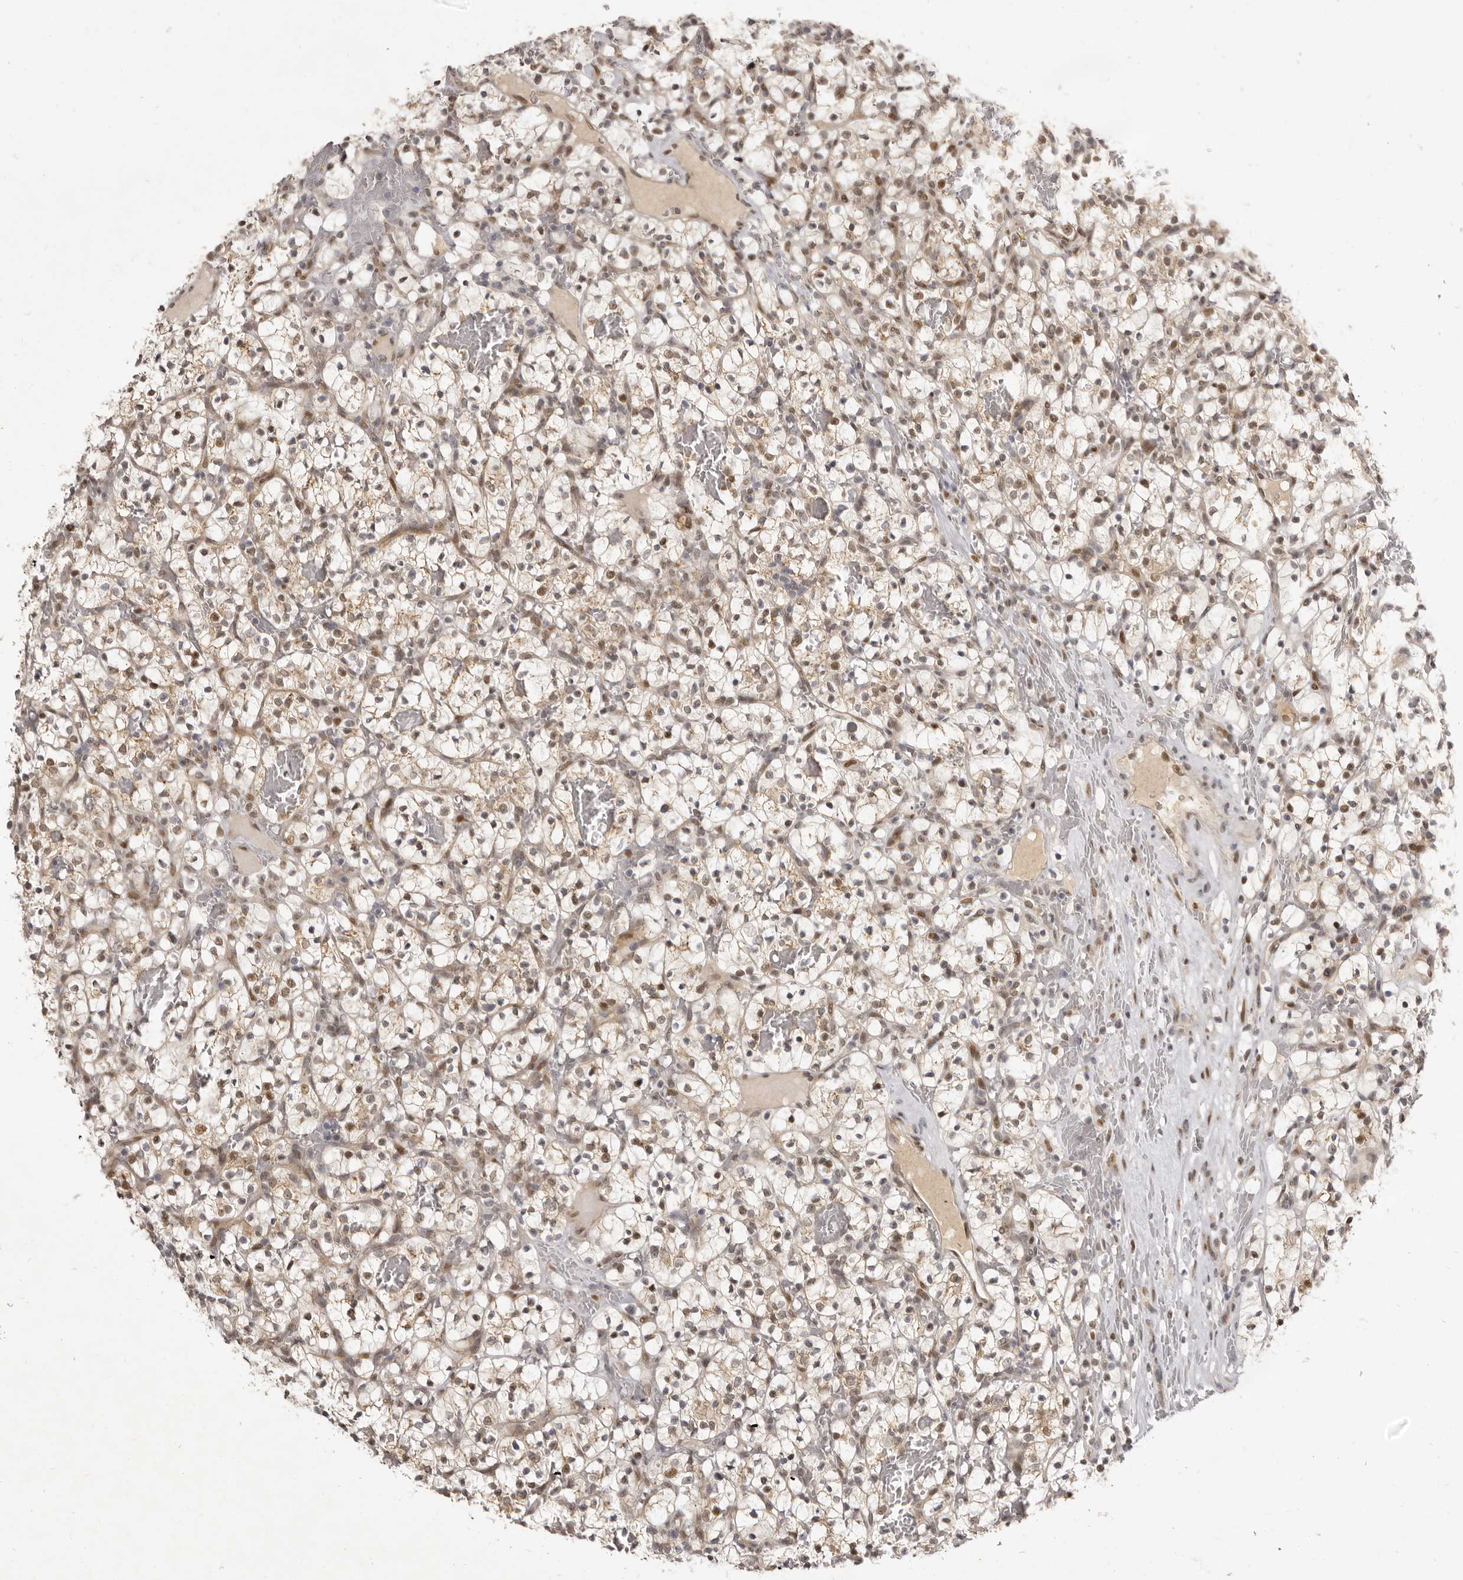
{"staining": {"intensity": "weak", "quantity": ">75%", "location": "cytoplasmic/membranous,nuclear"}, "tissue": "renal cancer", "cell_type": "Tumor cells", "image_type": "cancer", "snomed": [{"axis": "morphology", "description": "Adenocarcinoma, NOS"}, {"axis": "topography", "description": "Kidney"}], "caption": "Approximately >75% of tumor cells in human renal adenocarcinoma reveal weak cytoplasmic/membranous and nuclear protein positivity as visualized by brown immunohistochemical staining.", "gene": "ZNF326", "patient": {"sex": "female", "age": 57}}